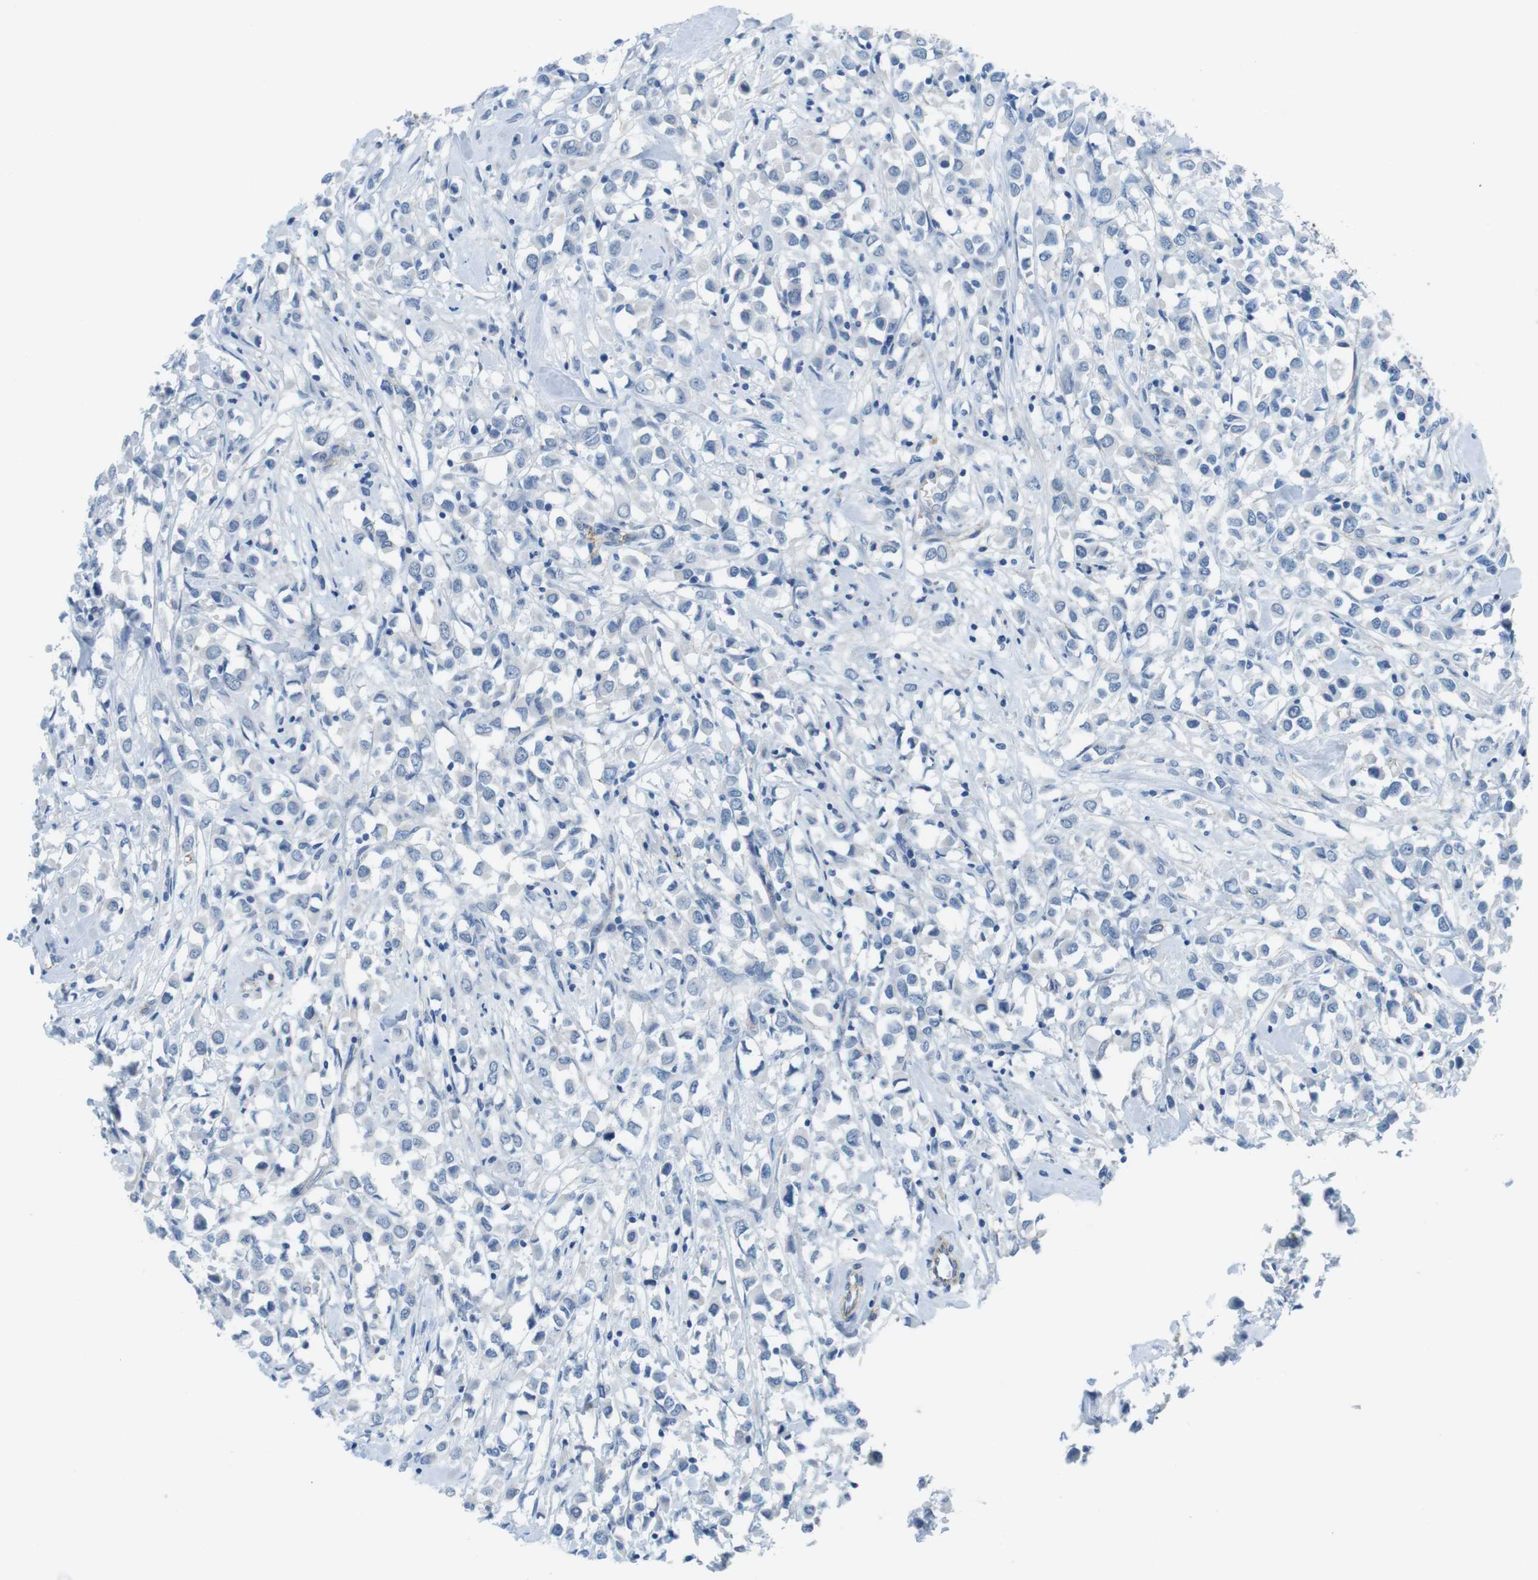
{"staining": {"intensity": "negative", "quantity": "none", "location": "none"}, "tissue": "breast cancer", "cell_type": "Tumor cells", "image_type": "cancer", "snomed": [{"axis": "morphology", "description": "Duct carcinoma"}, {"axis": "topography", "description": "Breast"}], "caption": "Breast cancer was stained to show a protein in brown. There is no significant expression in tumor cells.", "gene": "SLC6A6", "patient": {"sex": "female", "age": 61}}